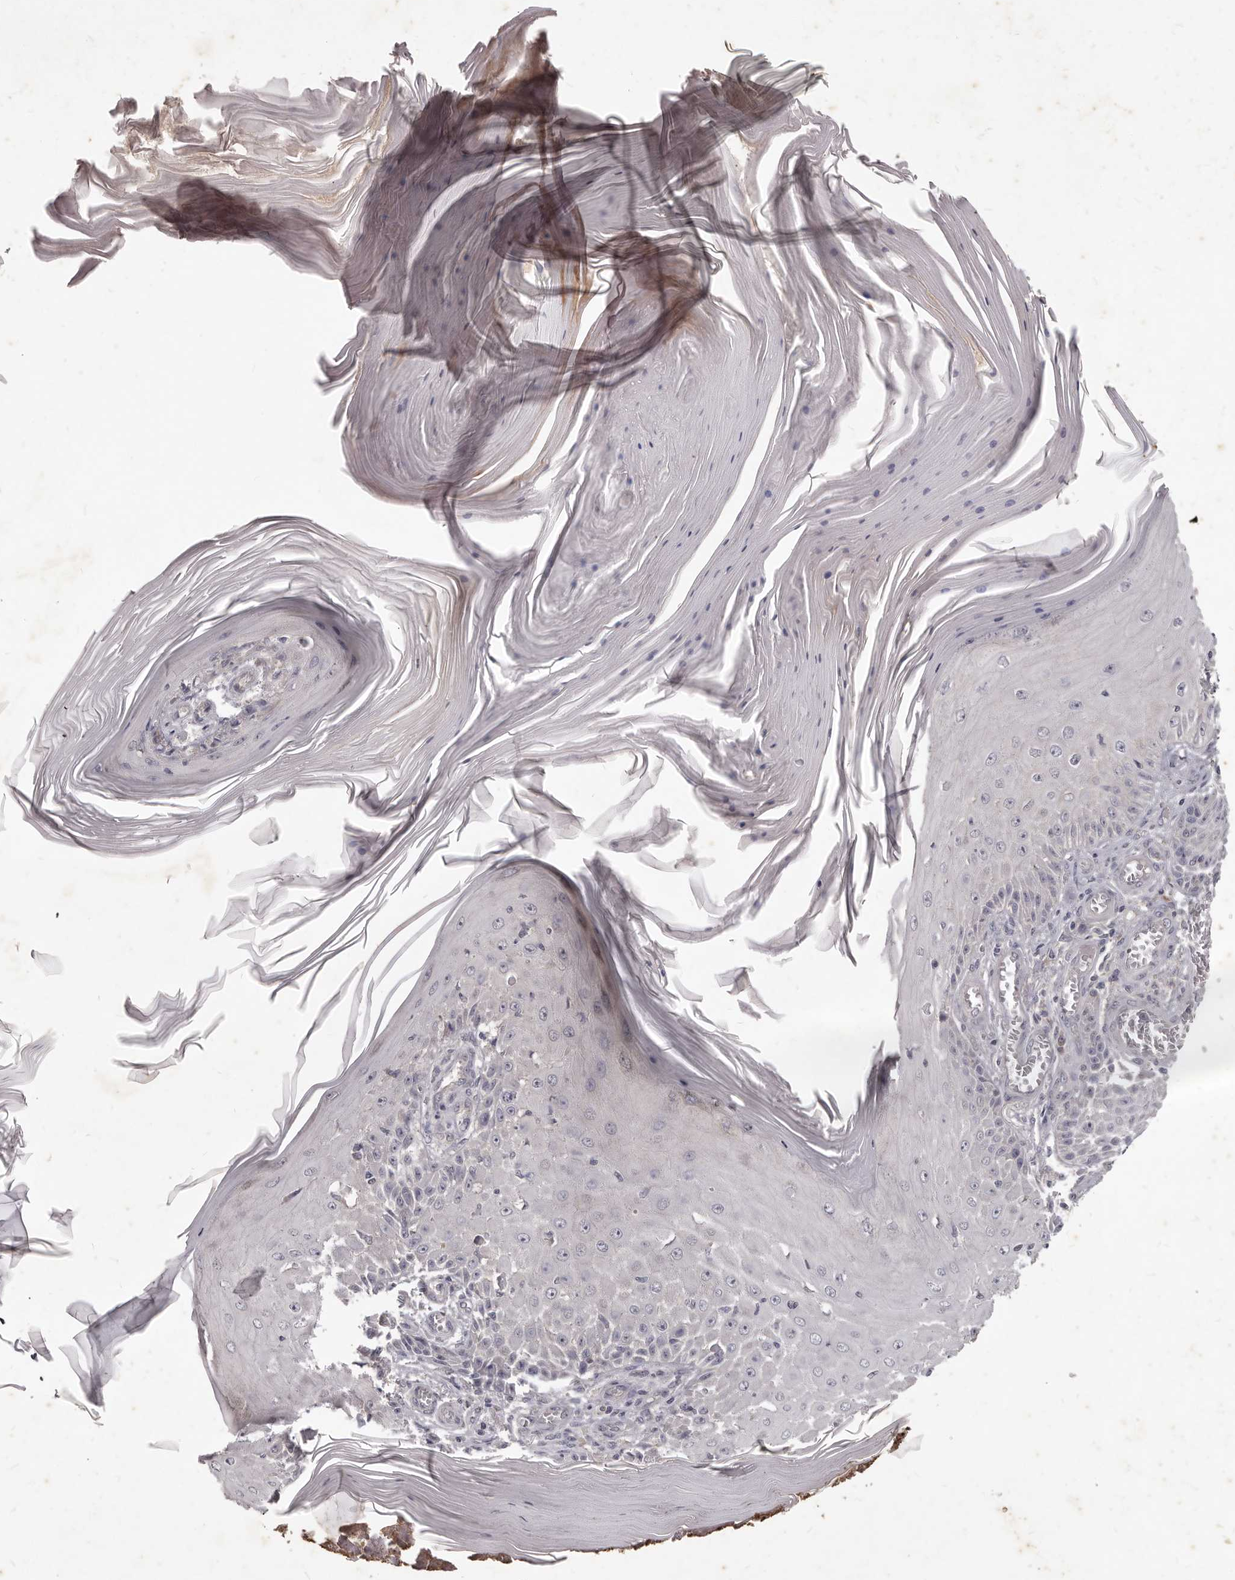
{"staining": {"intensity": "negative", "quantity": "none", "location": "none"}, "tissue": "skin cancer", "cell_type": "Tumor cells", "image_type": "cancer", "snomed": [{"axis": "morphology", "description": "Squamous cell carcinoma, NOS"}, {"axis": "topography", "description": "Skin"}], "caption": "An immunohistochemistry (IHC) micrograph of skin squamous cell carcinoma is shown. There is no staining in tumor cells of skin squamous cell carcinoma.", "gene": "GPRC5C", "patient": {"sex": "female", "age": 73}}